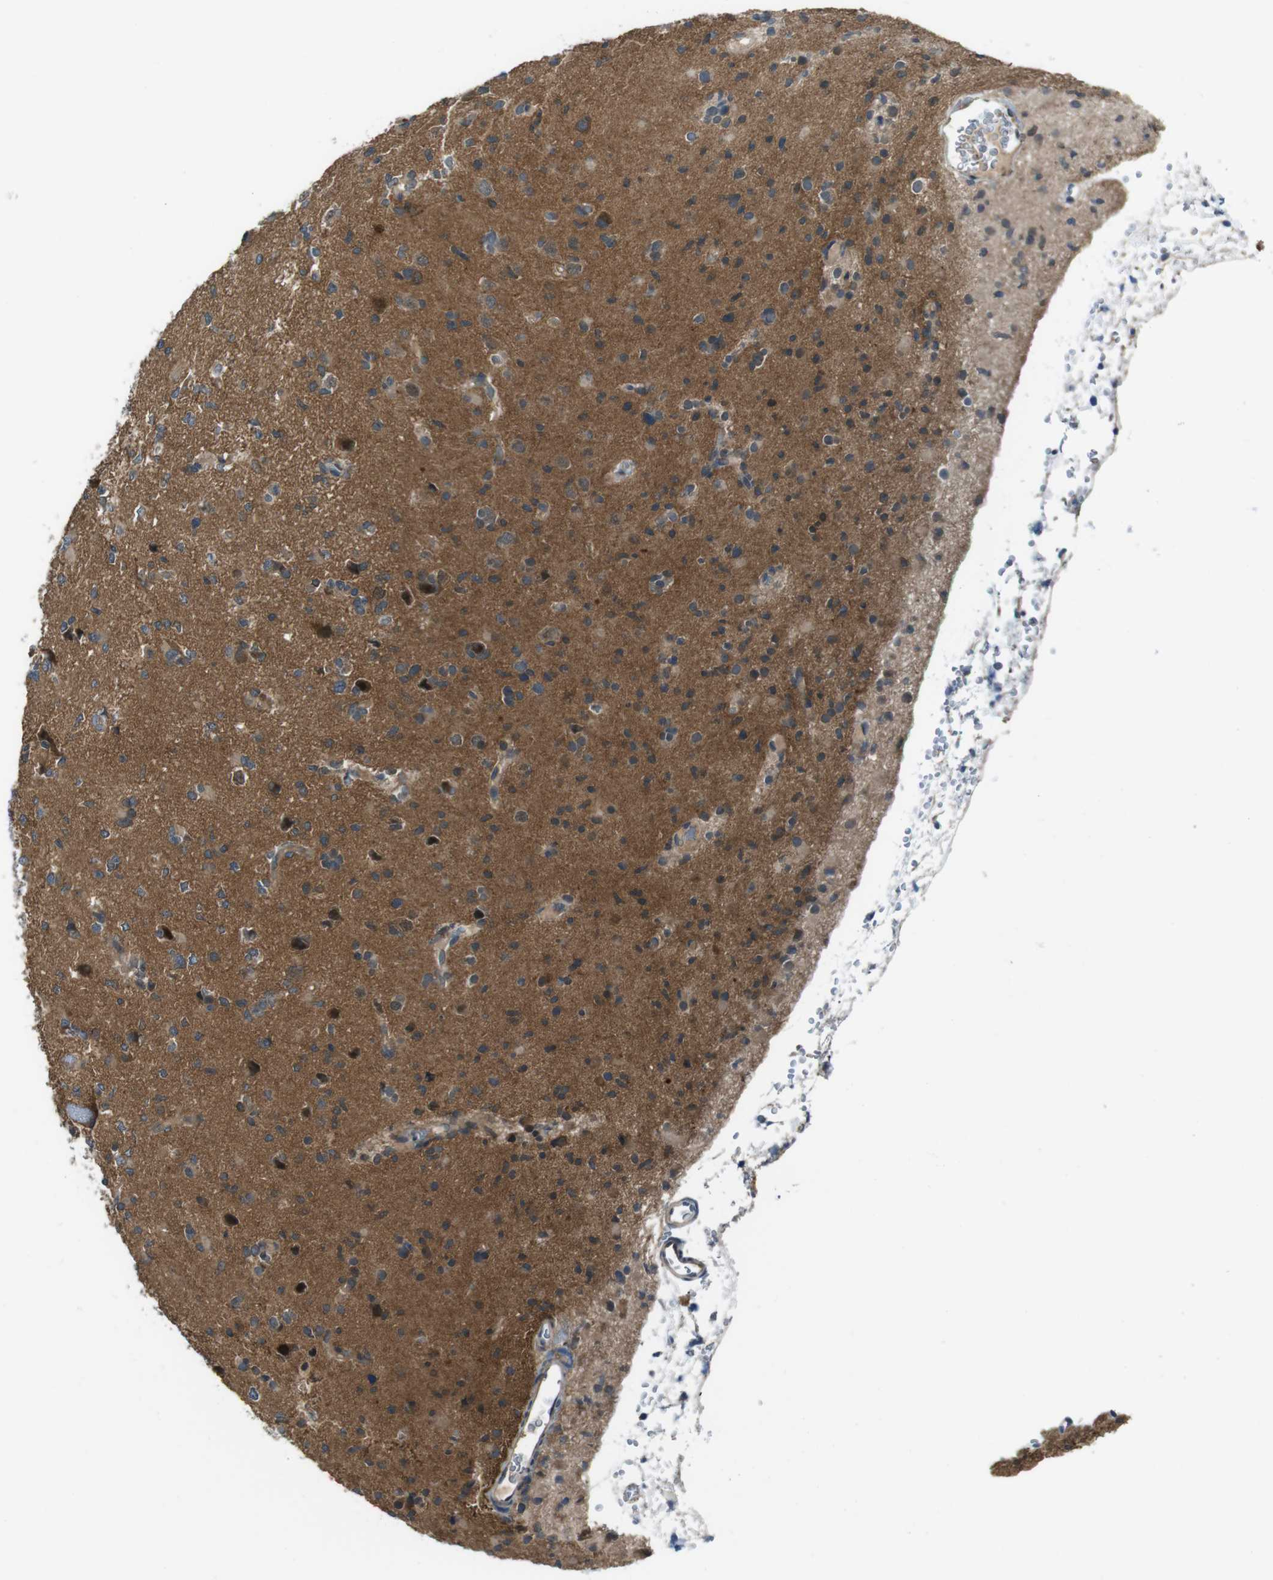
{"staining": {"intensity": "moderate", "quantity": "25%-75%", "location": "cytoplasmic/membranous,nuclear"}, "tissue": "glioma", "cell_type": "Tumor cells", "image_type": "cancer", "snomed": [{"axis": "morphology", "description": "Glioma, malignant, Low grade"}, {"axis": "topography", "description": "Brain"}], "caption": "About 25%-75% of tumor cells in human malignant glioma (low-grade) display moderate cytoplasmic/membranous and nuclear protein positivity as visualized by brown immunohistochemical staining.", "gene": "SLC22A23", "patient": {"sex": "female", "age": 22}}